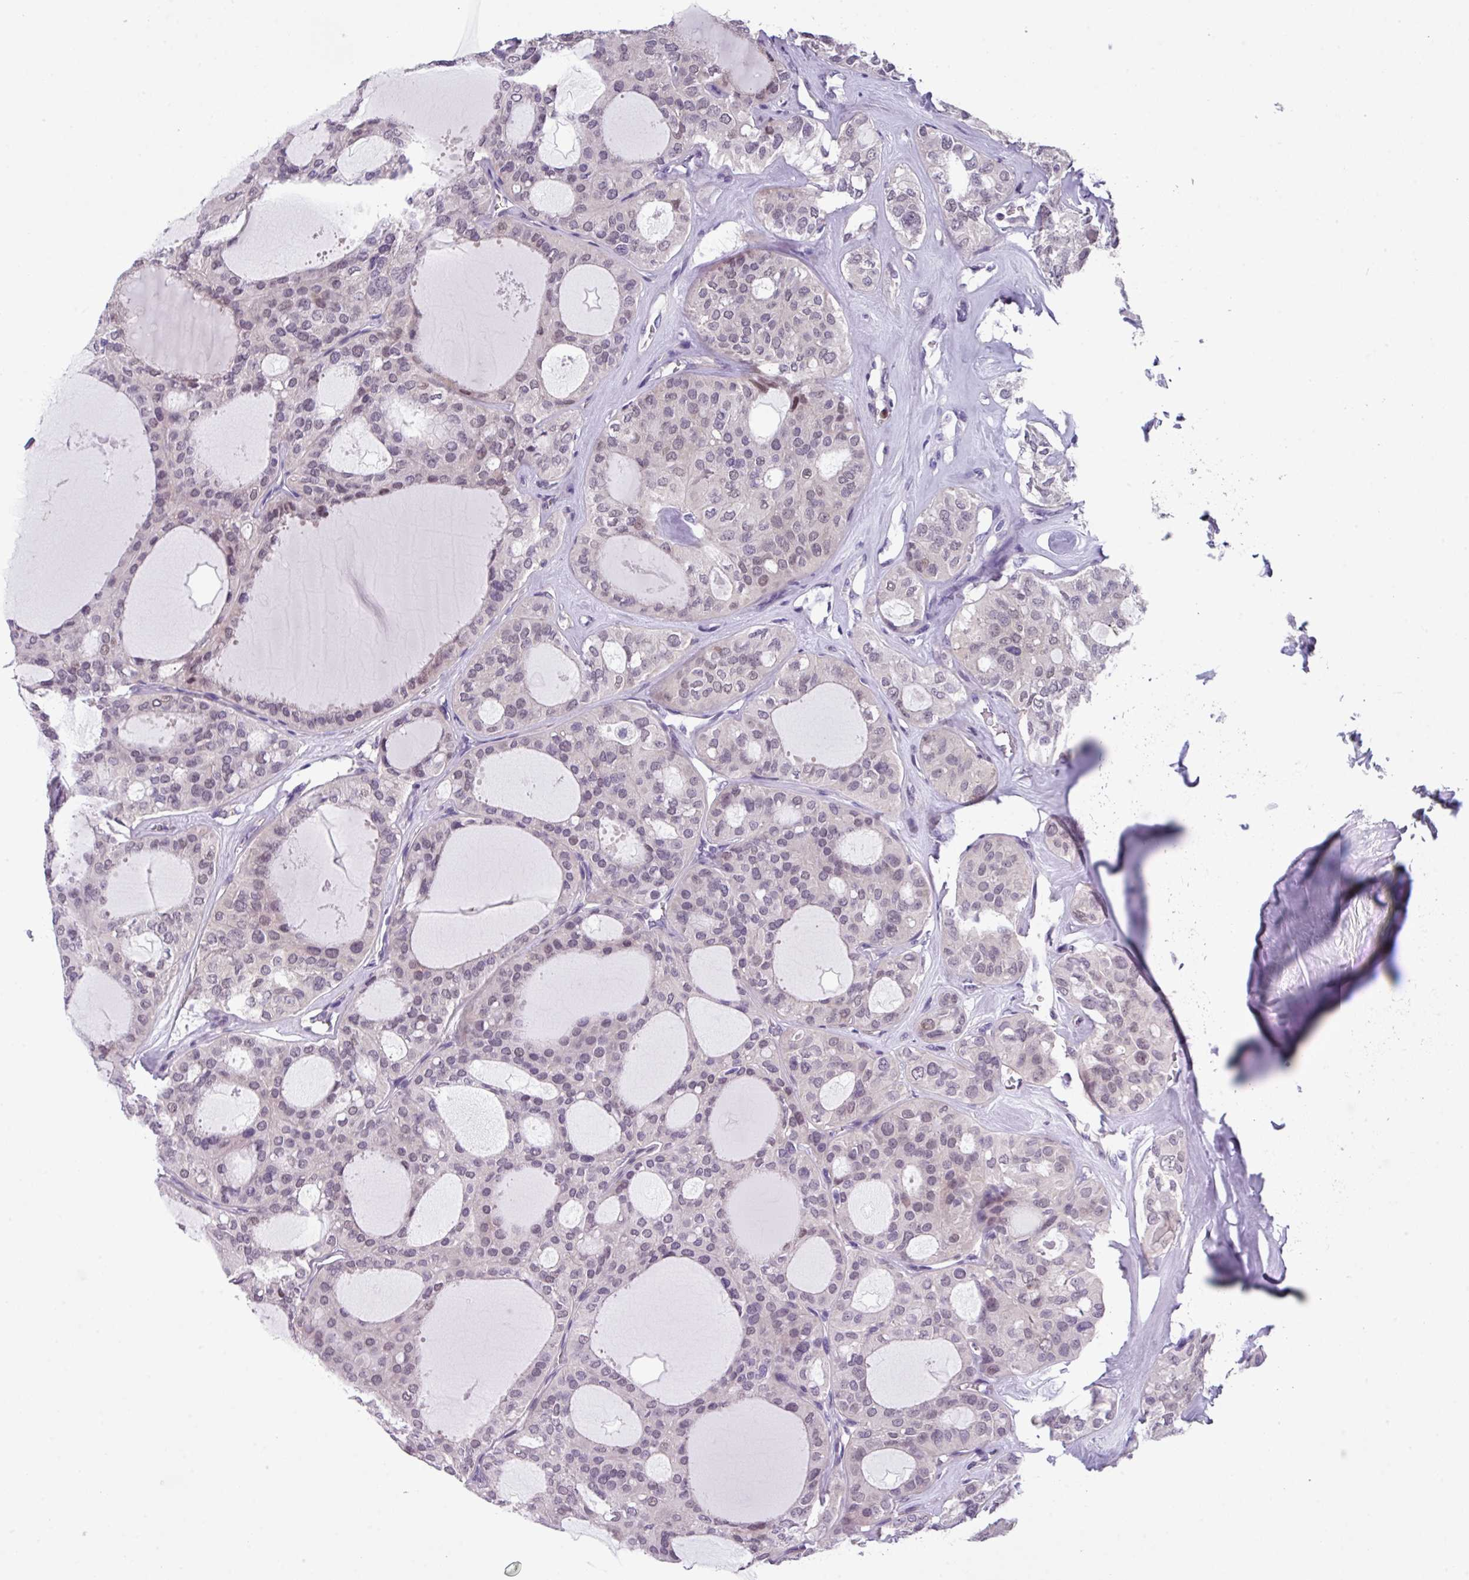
{"staining": {"intensity": "weak", "quantity": "<25%", "location": "nuclear"}, "tissue": "thyroid cancer", "cell_type": "Tumor cells", "image_type": "cancer", "snomed": [{"axis": "morphology", "description": "Follicular adenoma carcinoma, NOS"}, {"axis": "topography", "description": "Thyroid gland"}], "caption": "Immunohistochemical staining of thyroid cancer (follicular adenoma carcinoma) reveals no significant expression in tumor cells.", "gene": "ZFP3", "patient": {"sex": "male", "age": 75}}